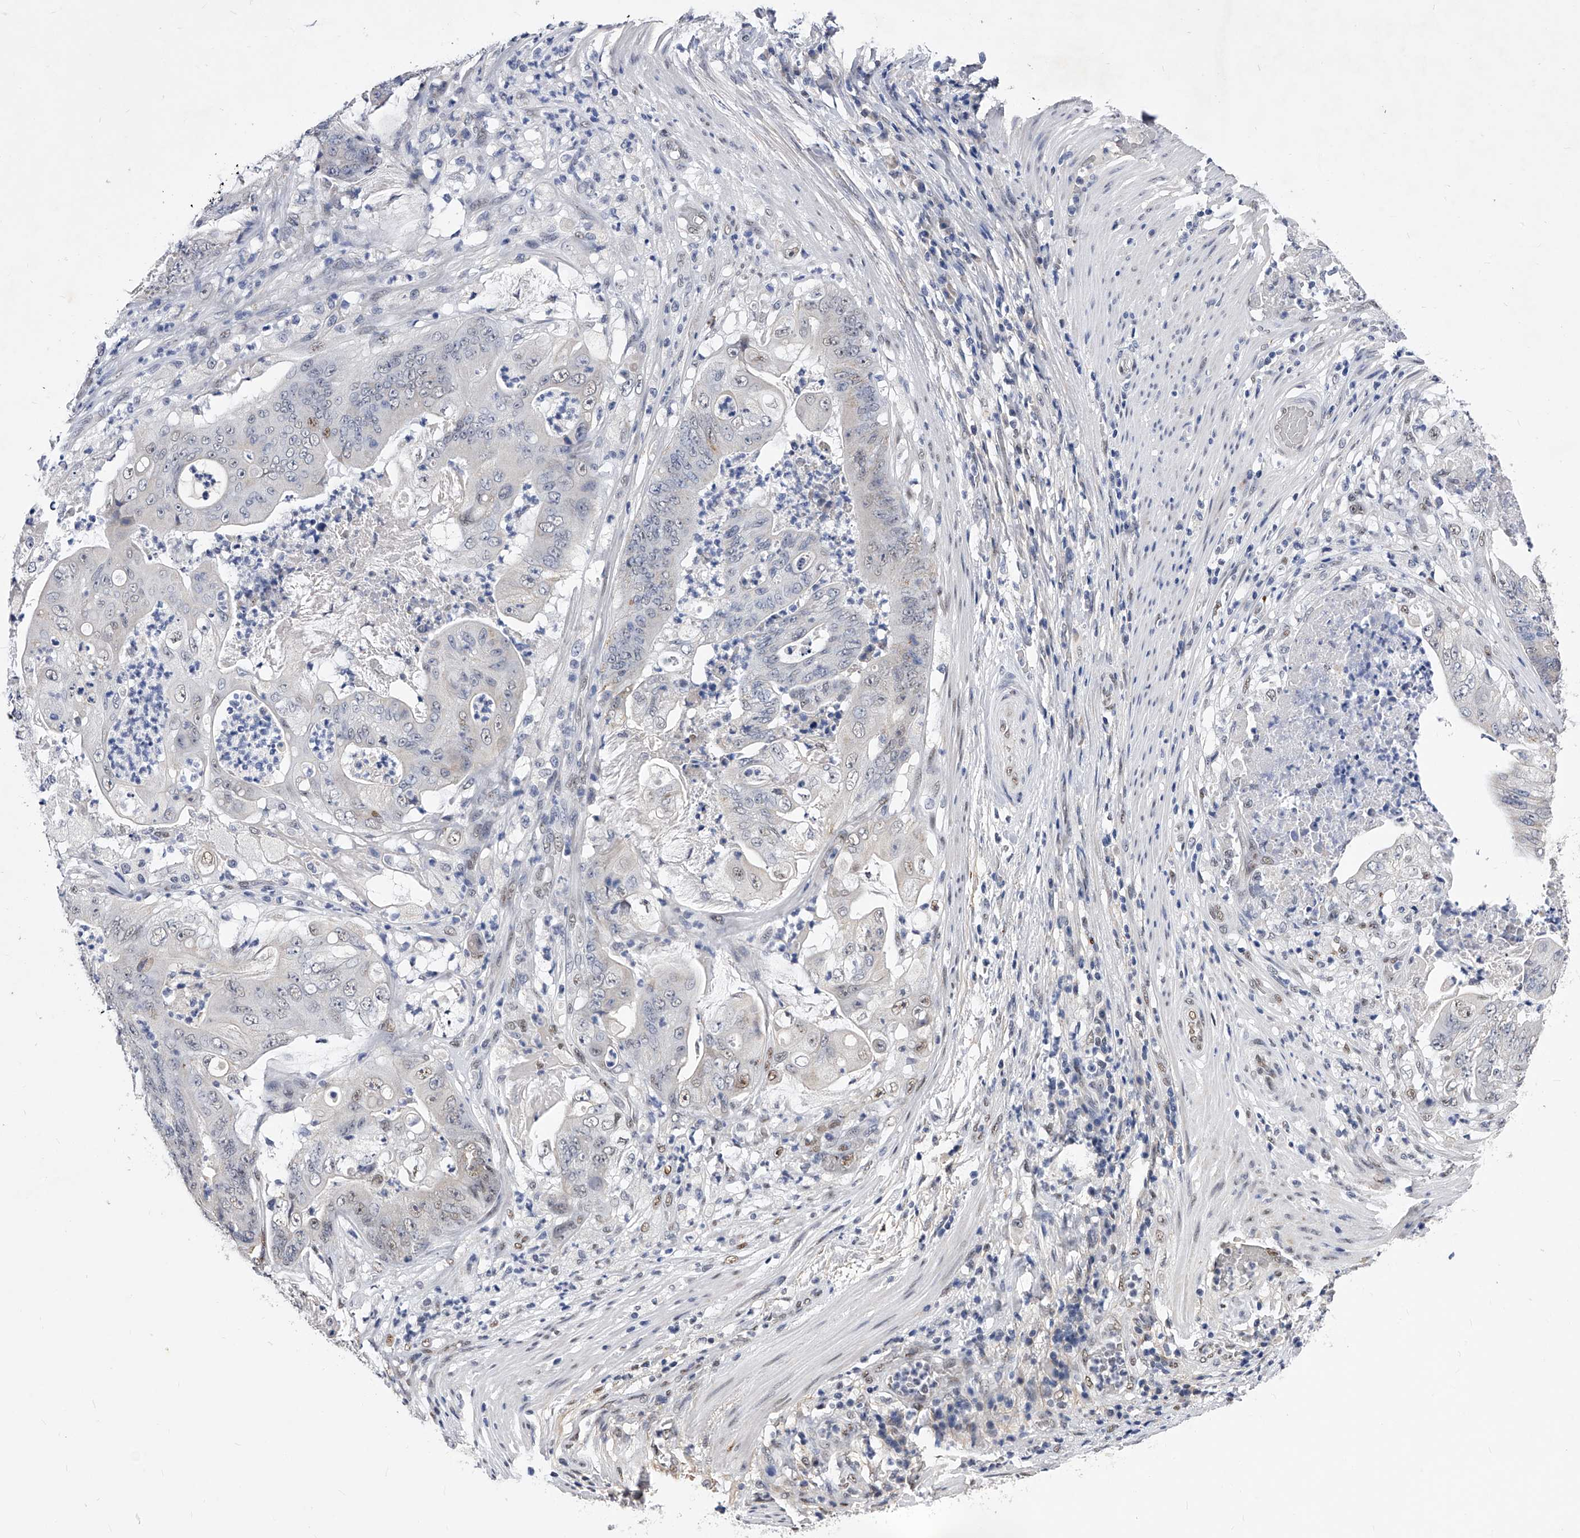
{"staining": {"intensity": "weak", "quantity": "<25%", "location": "nuclear"}, "tissue": "stomach cancer", "cell_type": "Tumor cells", "image_type": "cancer", "snomed": [{"axis": "morphology", "description": "Adenocarcinoma, NOS"}, {"axis": "topography", "description": "Stomach"}], "caption": "Tumor cells are negative for brown protein staining in stomach adenocarcinoma.", "gene": "ZNF529", "patient": {"sex": "female", "age": 73}}